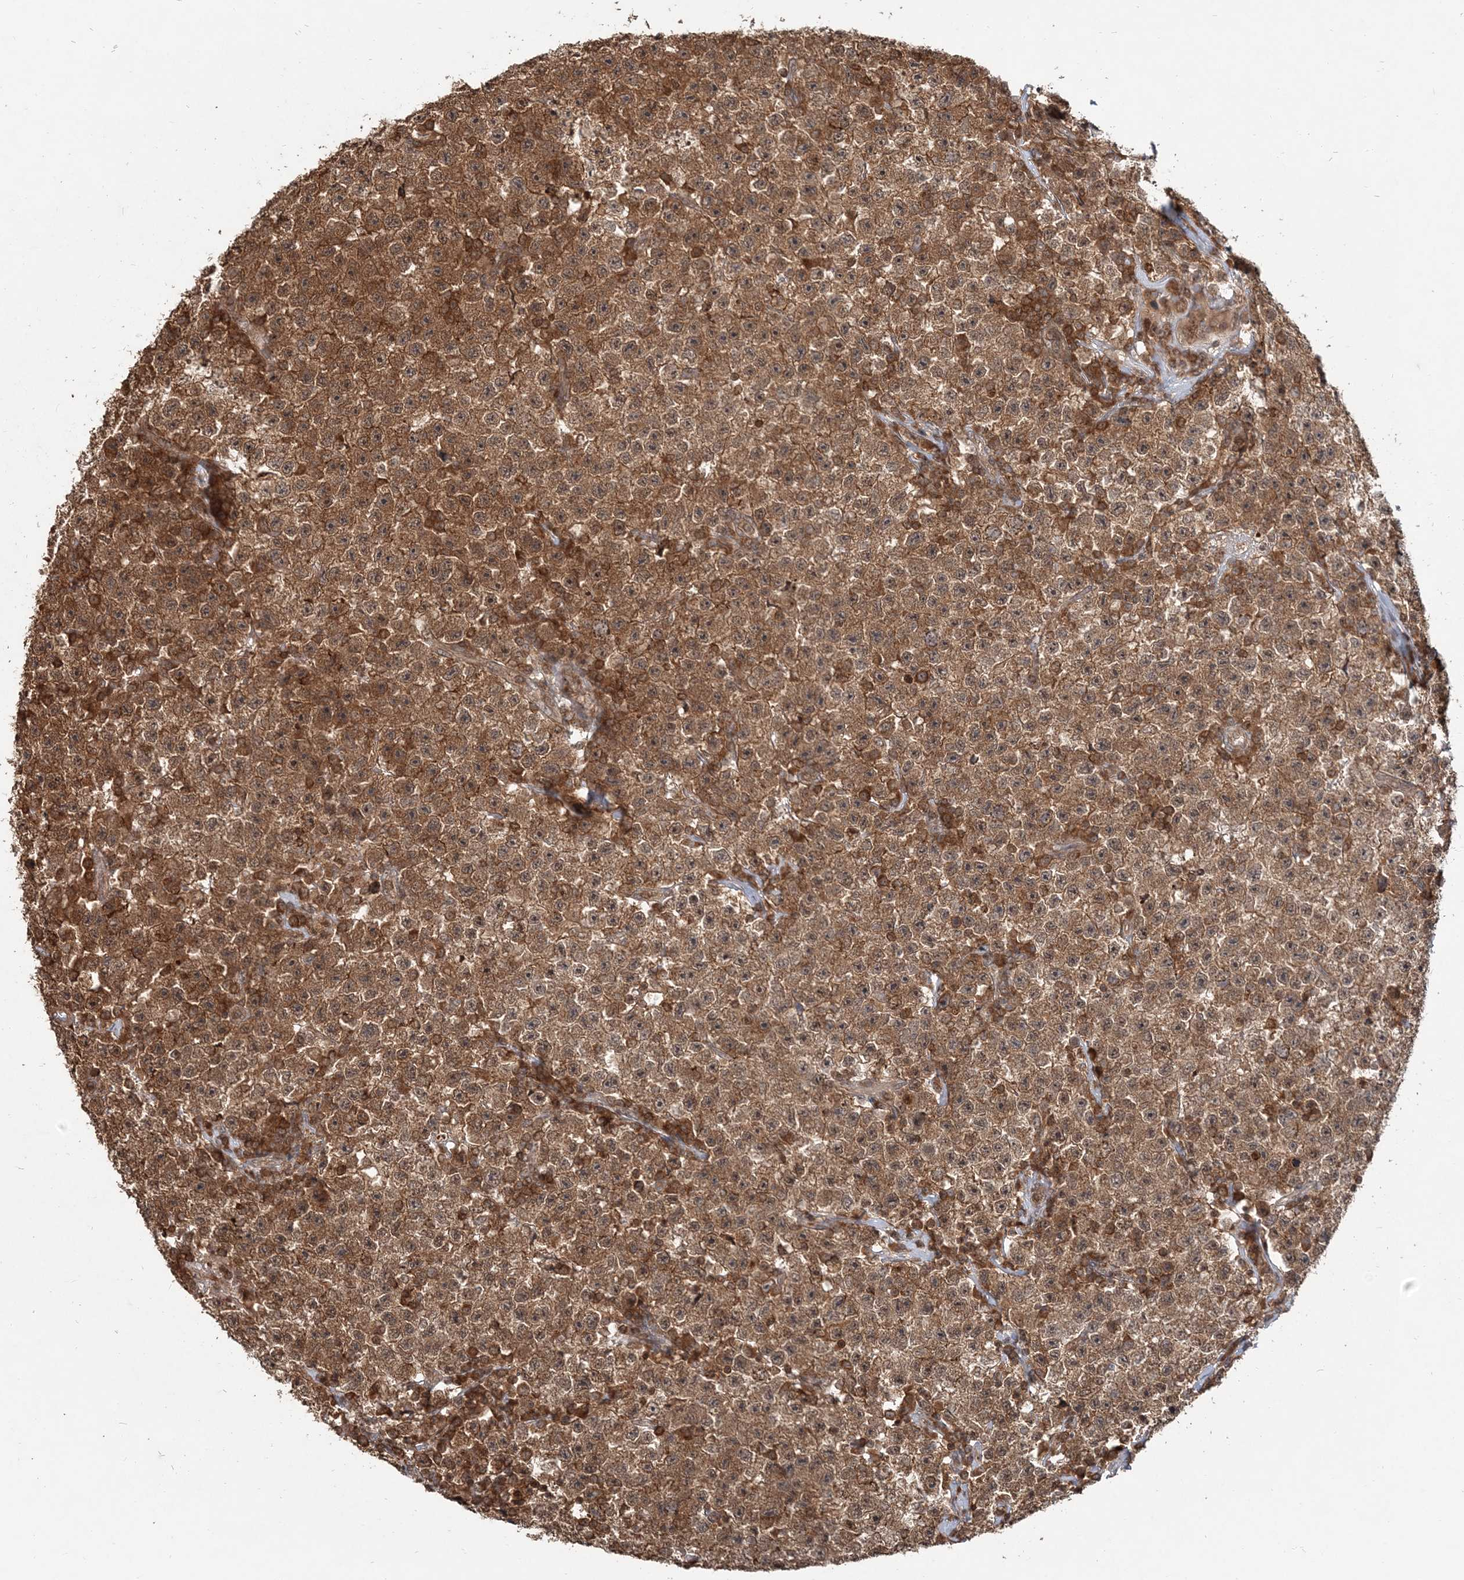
{"staining": {"intensity": "moderate", "quantity": ">75%", "location": "cytoplasmic/membranous"}, "tissue": "testis cancer", "cell_type": "Tumor cells", "image_type": "cancer", "snomed": [{"axis": "morphology", "description": "Seminoma, NOS"}, {"axis": "topography", "description": "Testis"}], "caption": "Immunohistochemistry of human testis seminoma exhibits medium levels of moderate cytoplasmic/membranous positivity in approximately >75% of tumor cells. (brown staining indicates protein expression, while blue staining denotes nuclei).", "gene": "CAB39", "patient": {"sex": "male", "age": 22}}